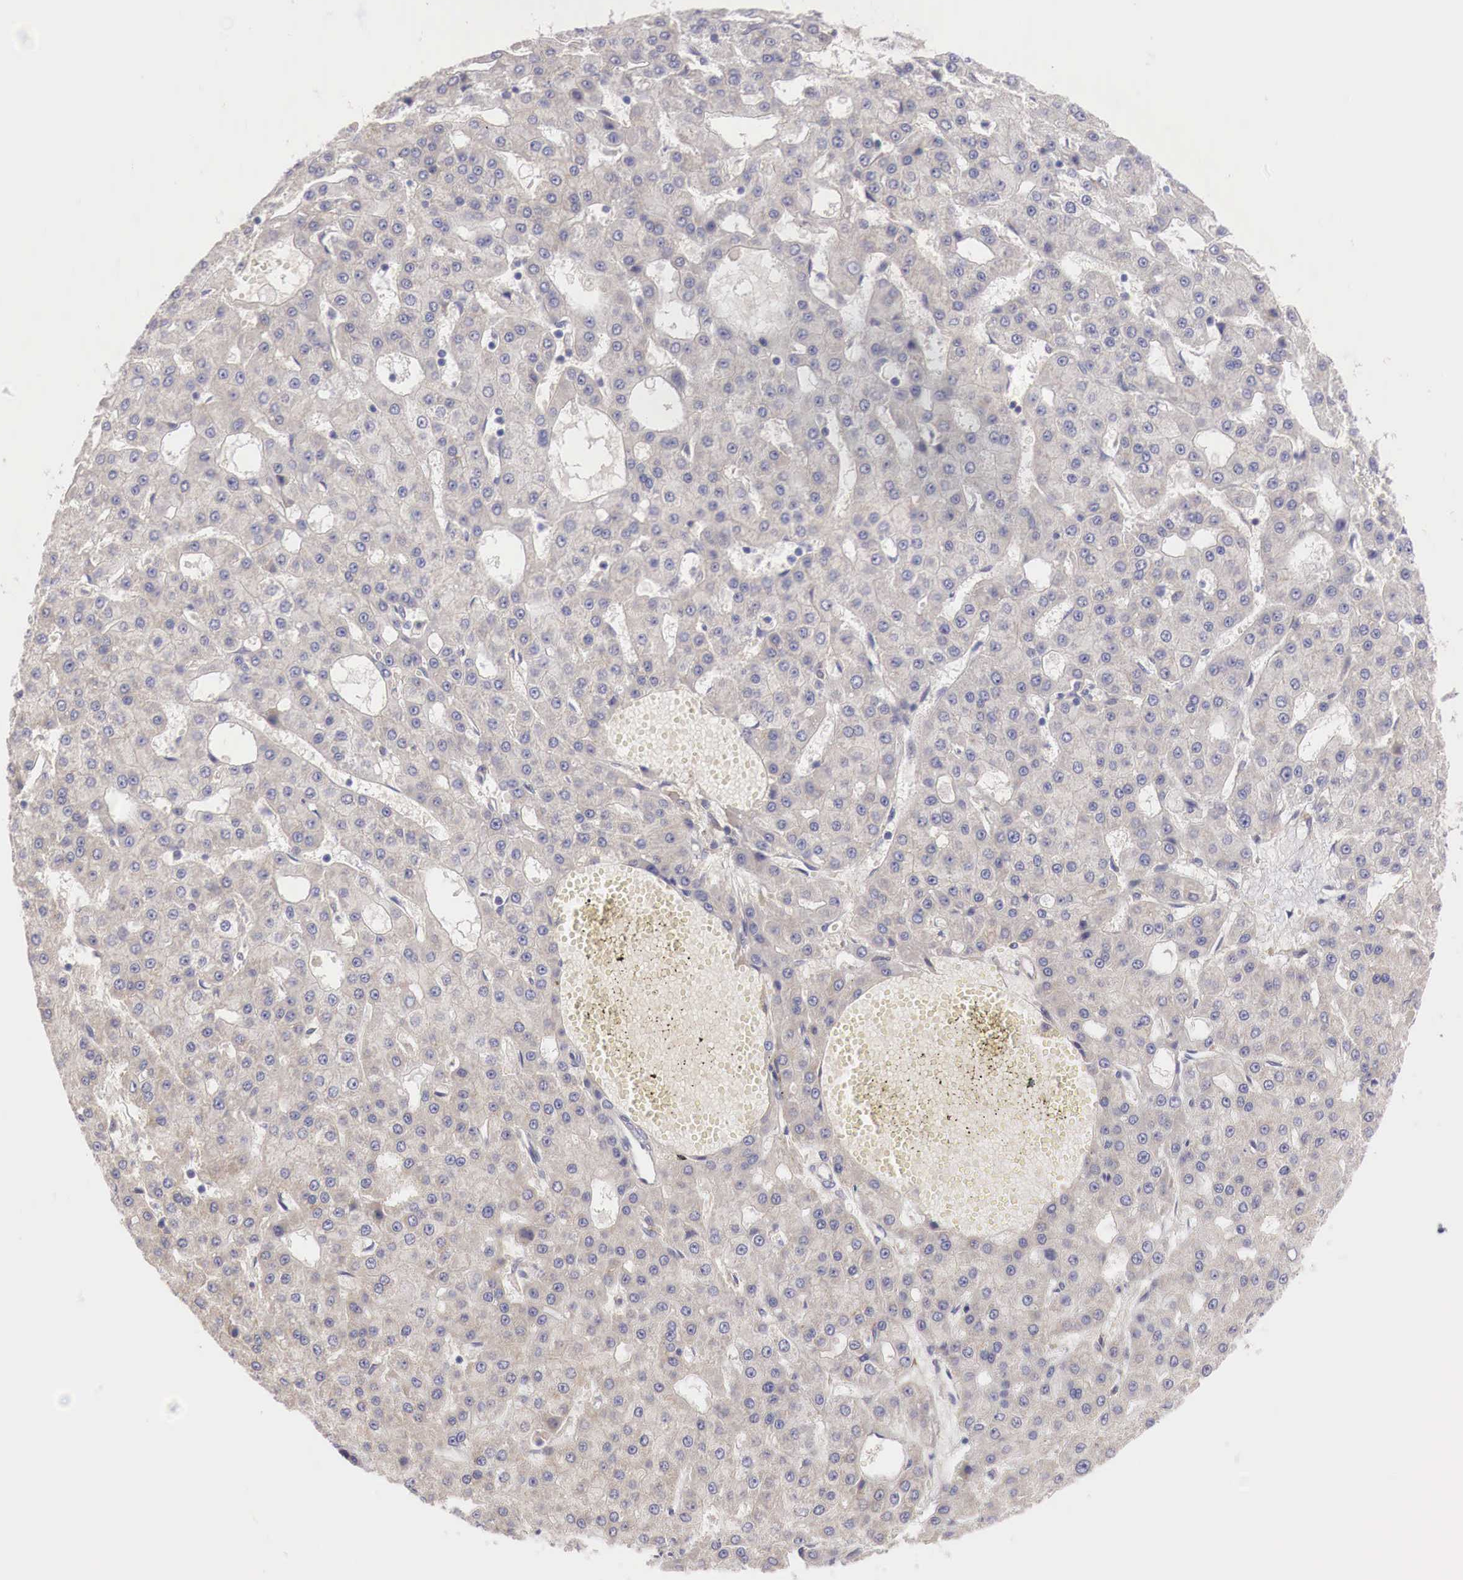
{"staining": {"intensity": "negative", "quantity": "none", "location": "none"}, "tissue": "liver cancer", "cell_type": "Tumor cells", "image_type": "cancer", "snomed": [{"axis": "morphology", "description": "Carcinoma, Hepatocellular, NOS"}, {"axis": "topography", "description": "Liver"}], "caption": "Liver cancer (hepatocellular carcinoma) was stained to show a protein in brown. There is no significant positivity in tumor cells. (Brightfield microscopy of DAB (3,3'-diaminobenzidine) IHC at high magnification).", "gene": "KLHDC7B", "patient": {"sex": "male", "age": 47}}